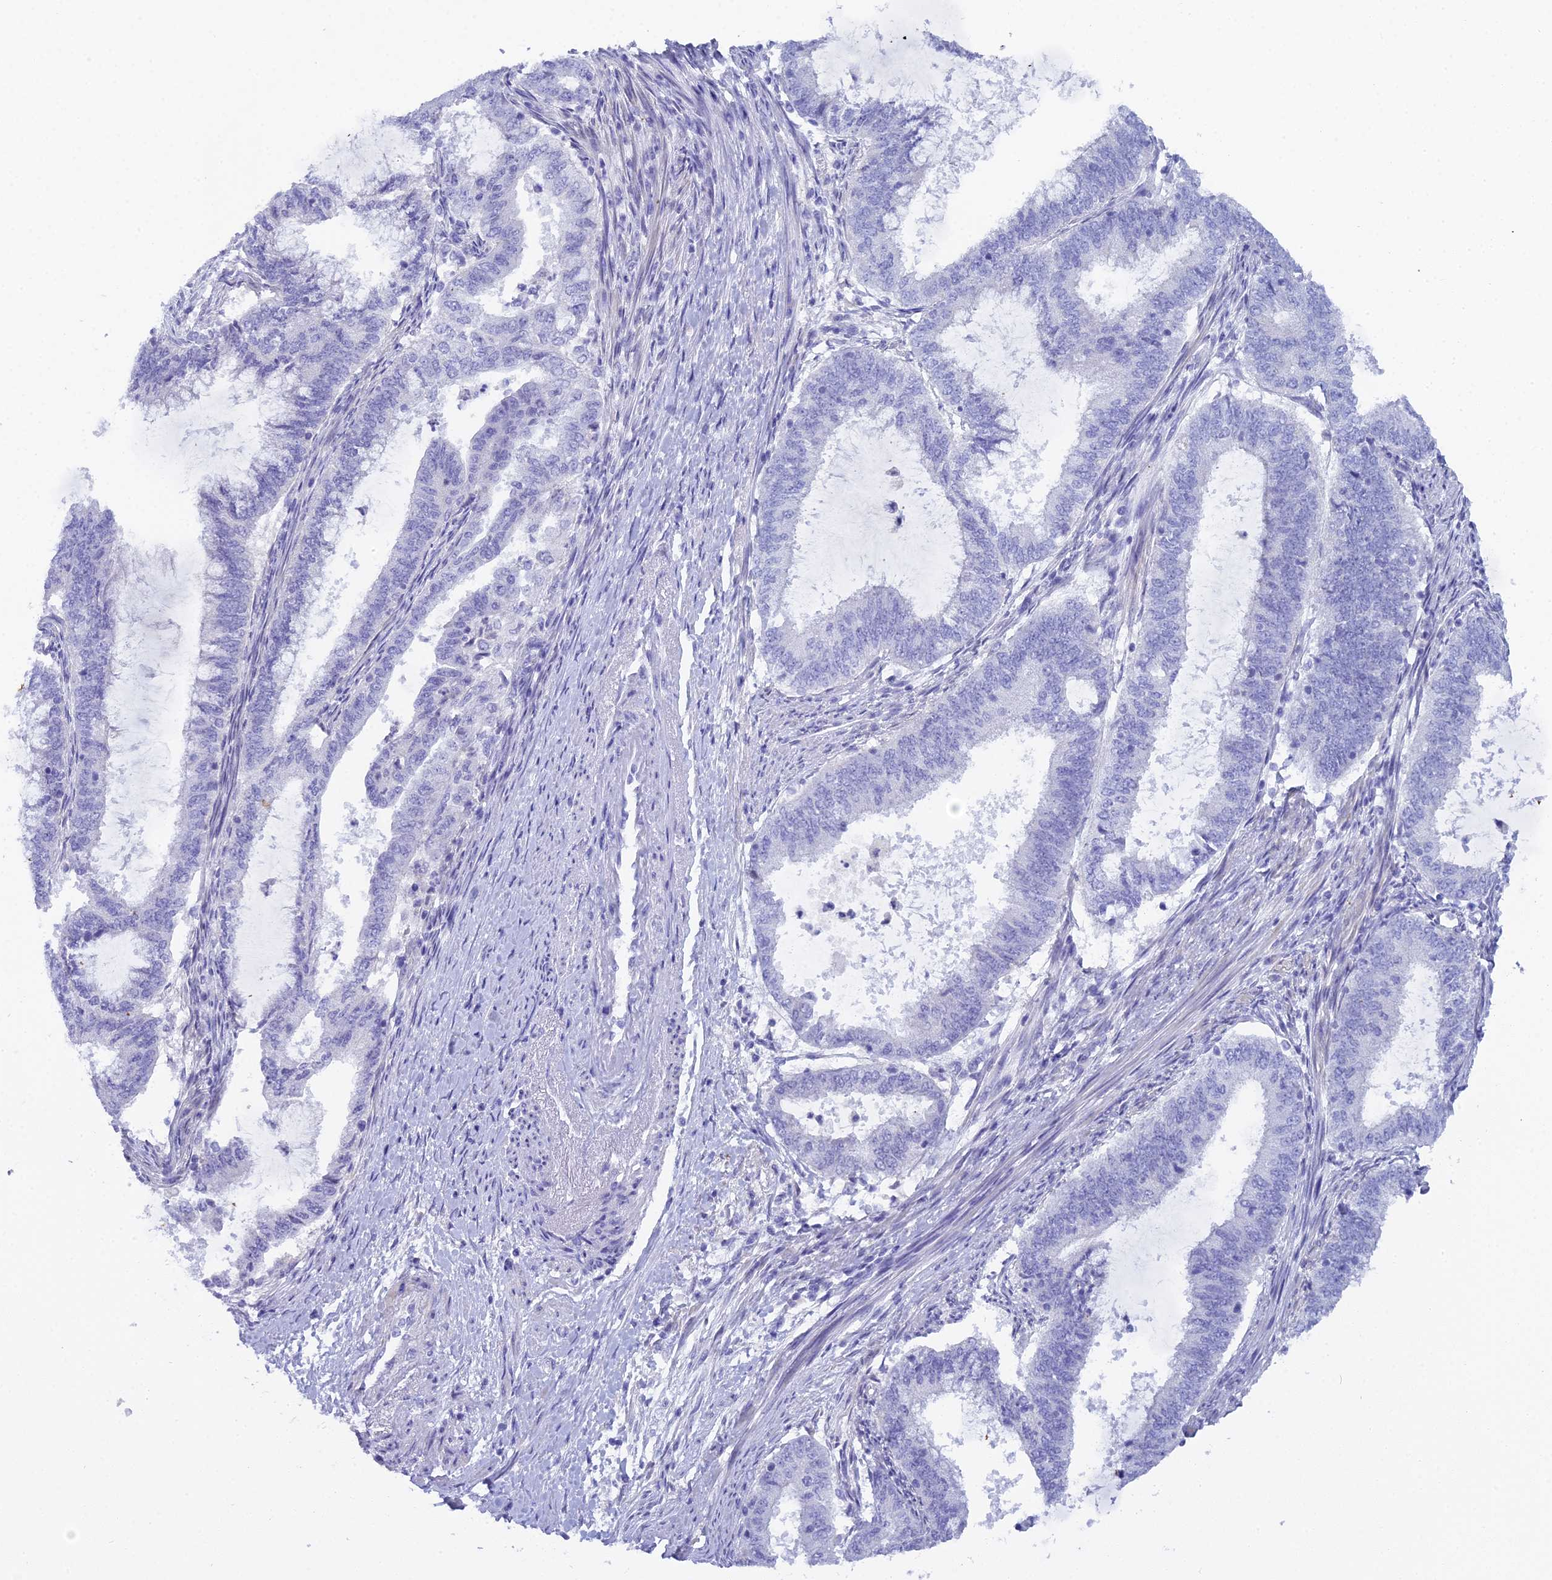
{"staining": {"intensity": "negative", "quantity": "none", "location": "none"}, "tissue": "endometrial cancer", "cell_type": "Tumor cells", "image_type": "cancer", "snomed": [{"axis": "morphology", "description": "Adenocarcinoma, NOS"}, {"axis": "topography", "description": "Endometrium"}], "caption": "Adenocarcinoma (endometrial) was stained to show a protein in brown. There is no significant staining in tumor cells. (IHC, brightfield microscopy, high magnification).", "gene": "UNC80", "patient": {"sex": "female", "age": 51}}